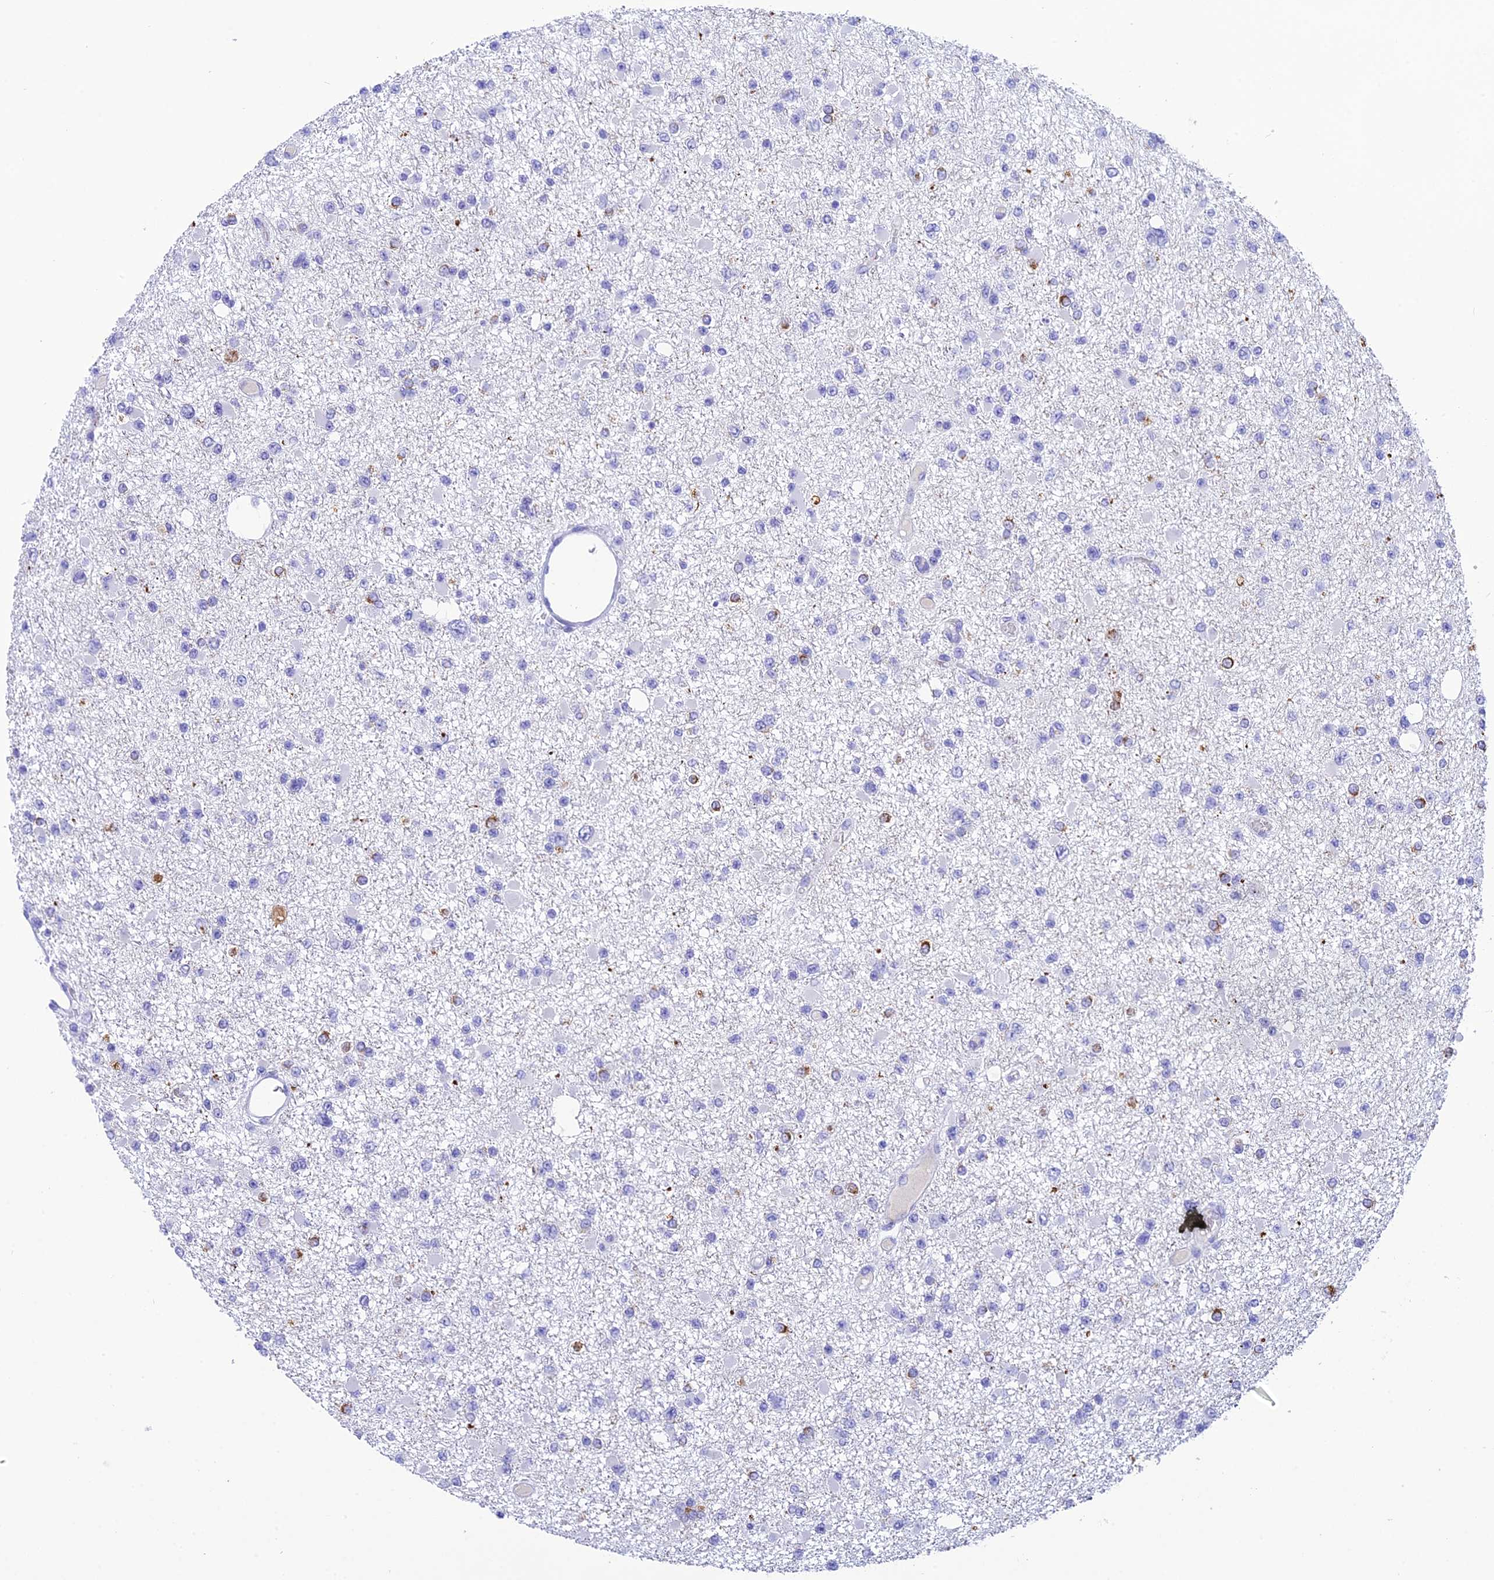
{"staining": {"intensity": "moderate", "quantity": "<25%", "location": "cytoplasmic/membranous"}, "tissue": "glioma", "cell_type": "Tumor cells", "image_type": "cancer", "snomed": [{"axis": "morphology", "description": "Glioma, malignant, Low grade"}, {"axis": "topography", "description": "Brain"}], "caption": "Immunohistochemistry of human glioma reveals low levels of moderate cytoplasmic/membranous staining in about <25% of tumor cells.", "gene": "KDELR3", "patient": {"sex": "female", "age": 22}}